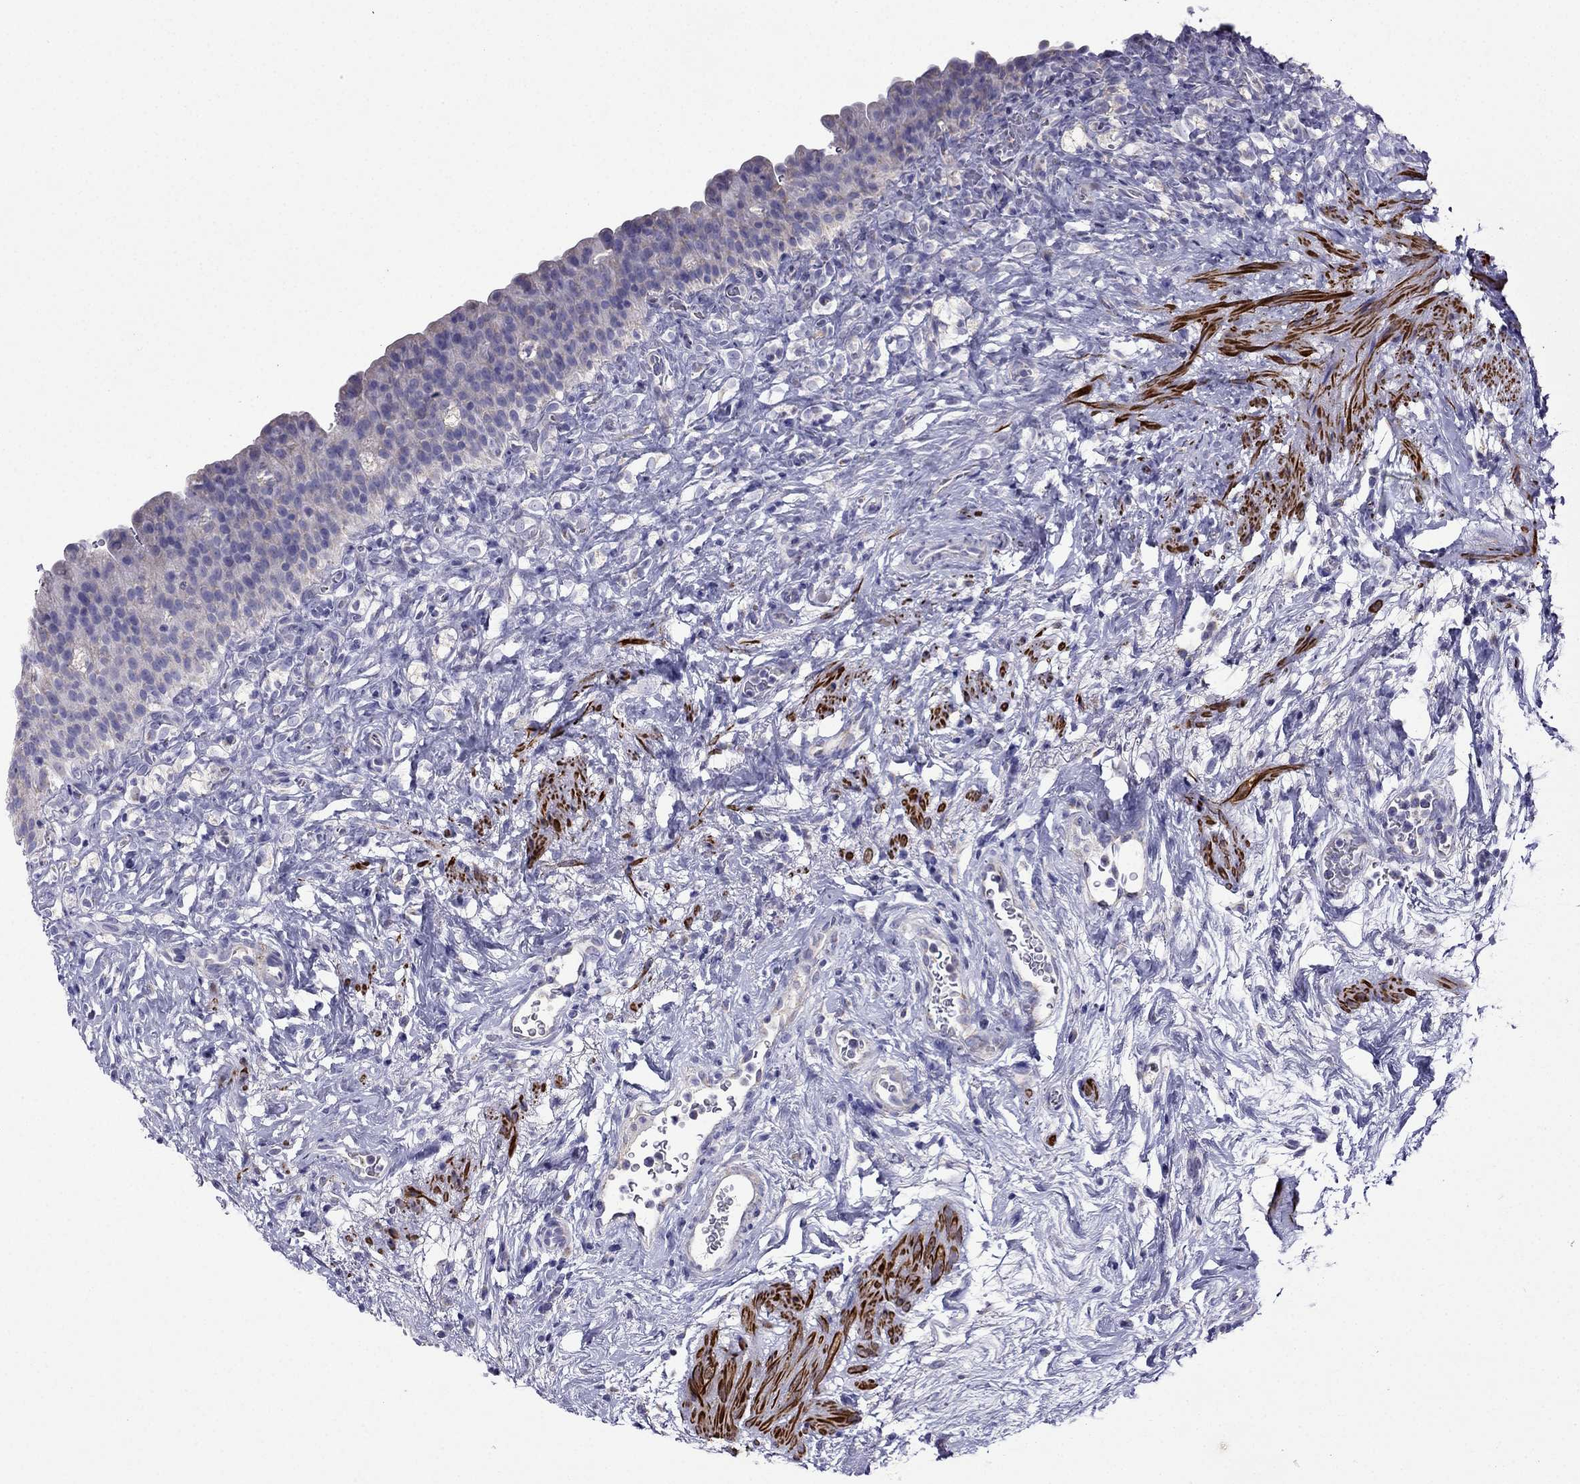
{"staining": {"intensity": "negative", "quantity": "none", "location": "none"}, "tissue": "urinary bladder", "cell_type": "Urothelial cells", "image_type": "normal", "snomed": [{"axis": "morphology", "description": "Normal tissue, NOS"}, {"axis": "topography", "description": "Urinary bladder"}], "caption": "Immunohistochemistry image of benign urinary bladder: urinary bladder stained with DAB (3,3'-diaminobenzidine) displays no significant protein expression in urothelial cells.", "gene": "DSC1", "patient": {"sex": "male", "age": 76}}